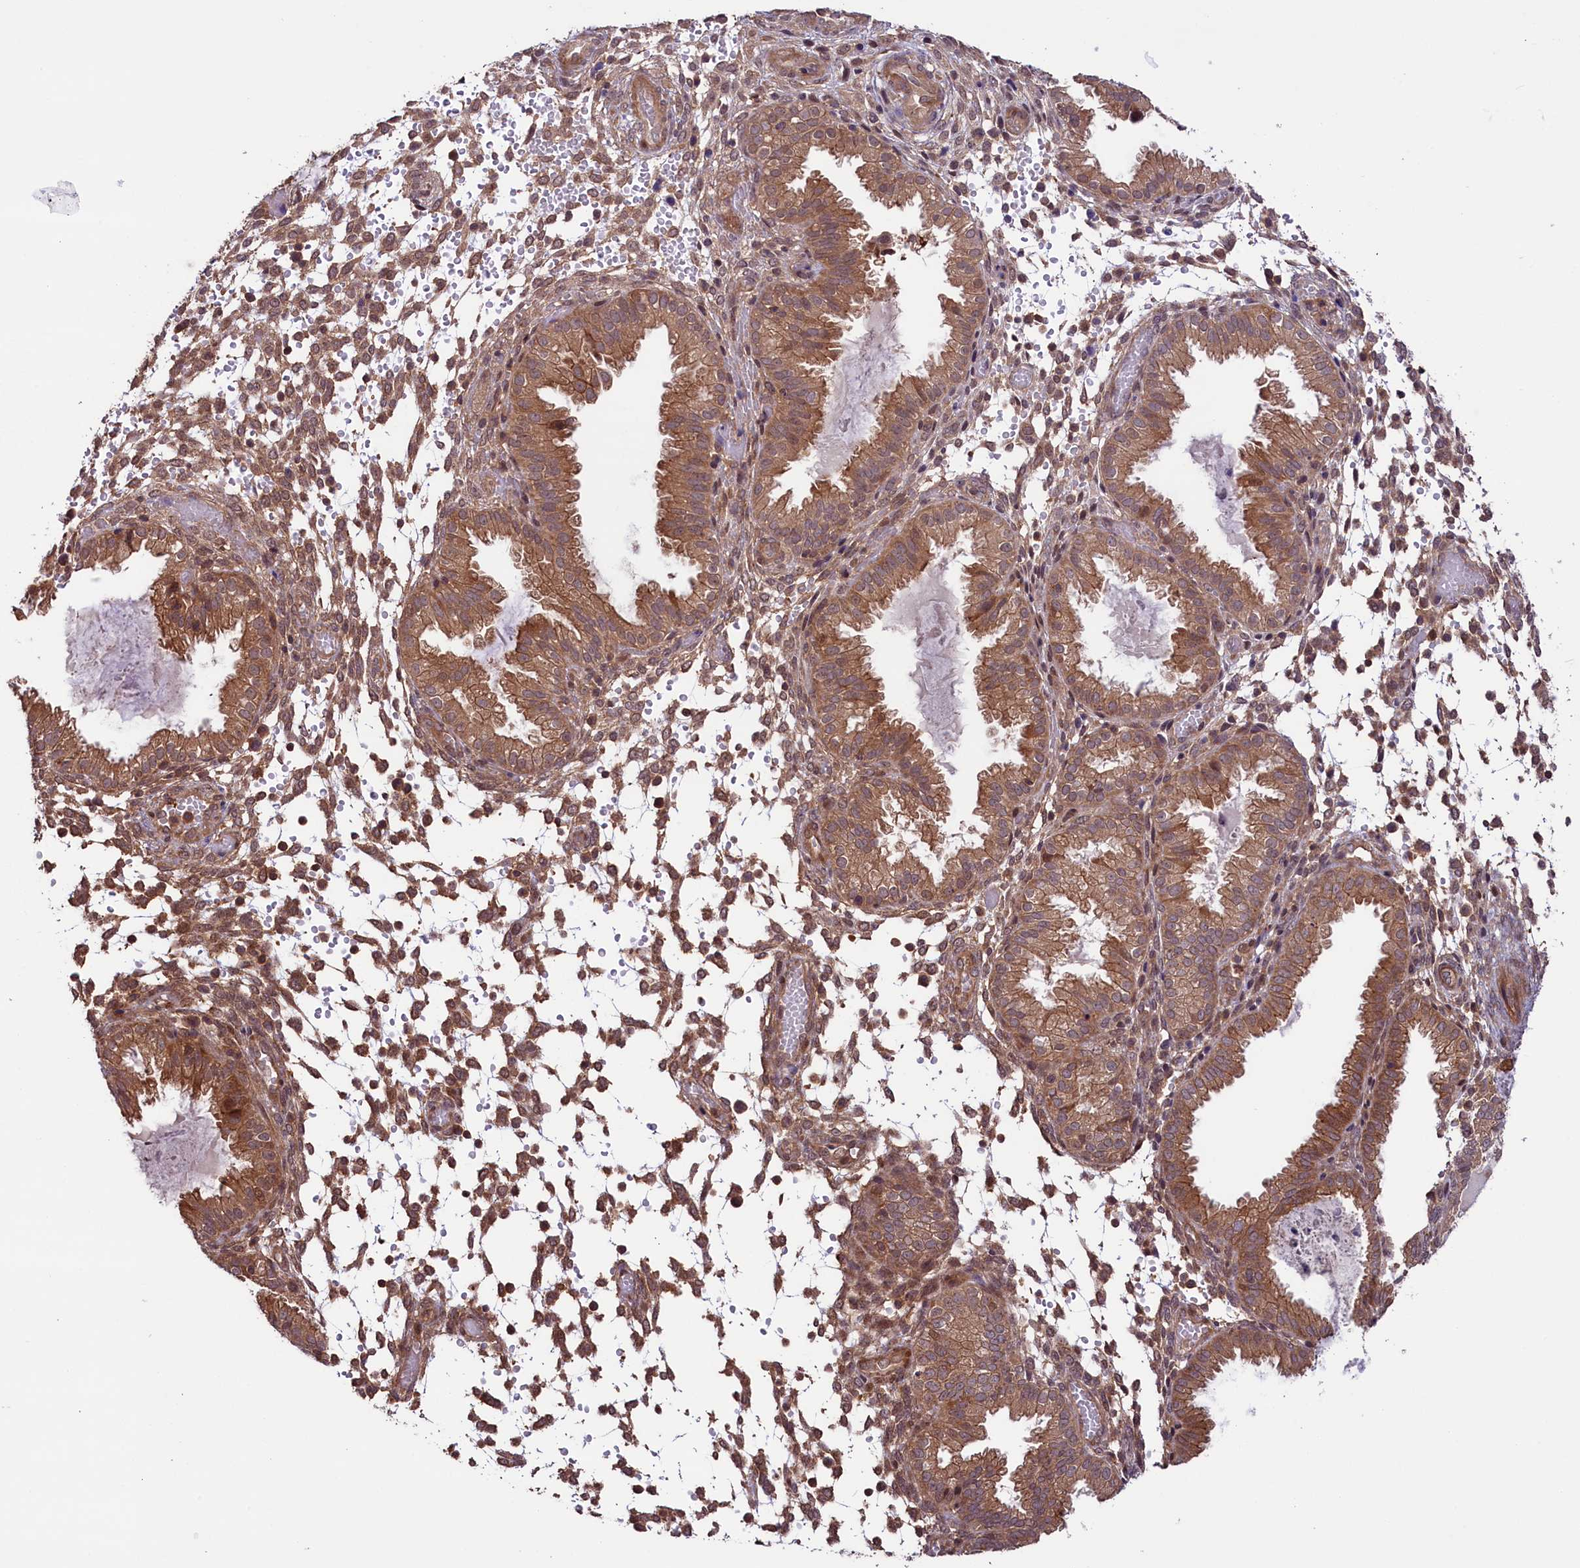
{"staining": {"intensity": "moderate", "quantity": "<25%", "location": "cytoplasmic/membranous"}, "tissue": "endometrium", "cell_type": "Cells in endometrial stroma", "image_type": "normal", "snomed": [{"axis": "morphology", "description": "Normal tissue, NOS"}, {"axis": "topography", "description": "Endometrium"}], "caption": "Immunohistochemistry staining of unremarkable endometrium, which exhibits low levels of moderate cytoplasmic/membranous staining in approximately <25% of cells in endometrial stroma indicating moderate cytoplasmic/membranous protein staining. The staining was performed using DAB (3,3'-diaminobenzidine) (brown) for protein detection and nuclei were counterstained in hematoxylin (blue).", "gene": "RIC8A", "patient": {"sex": "female", "age": 33}}